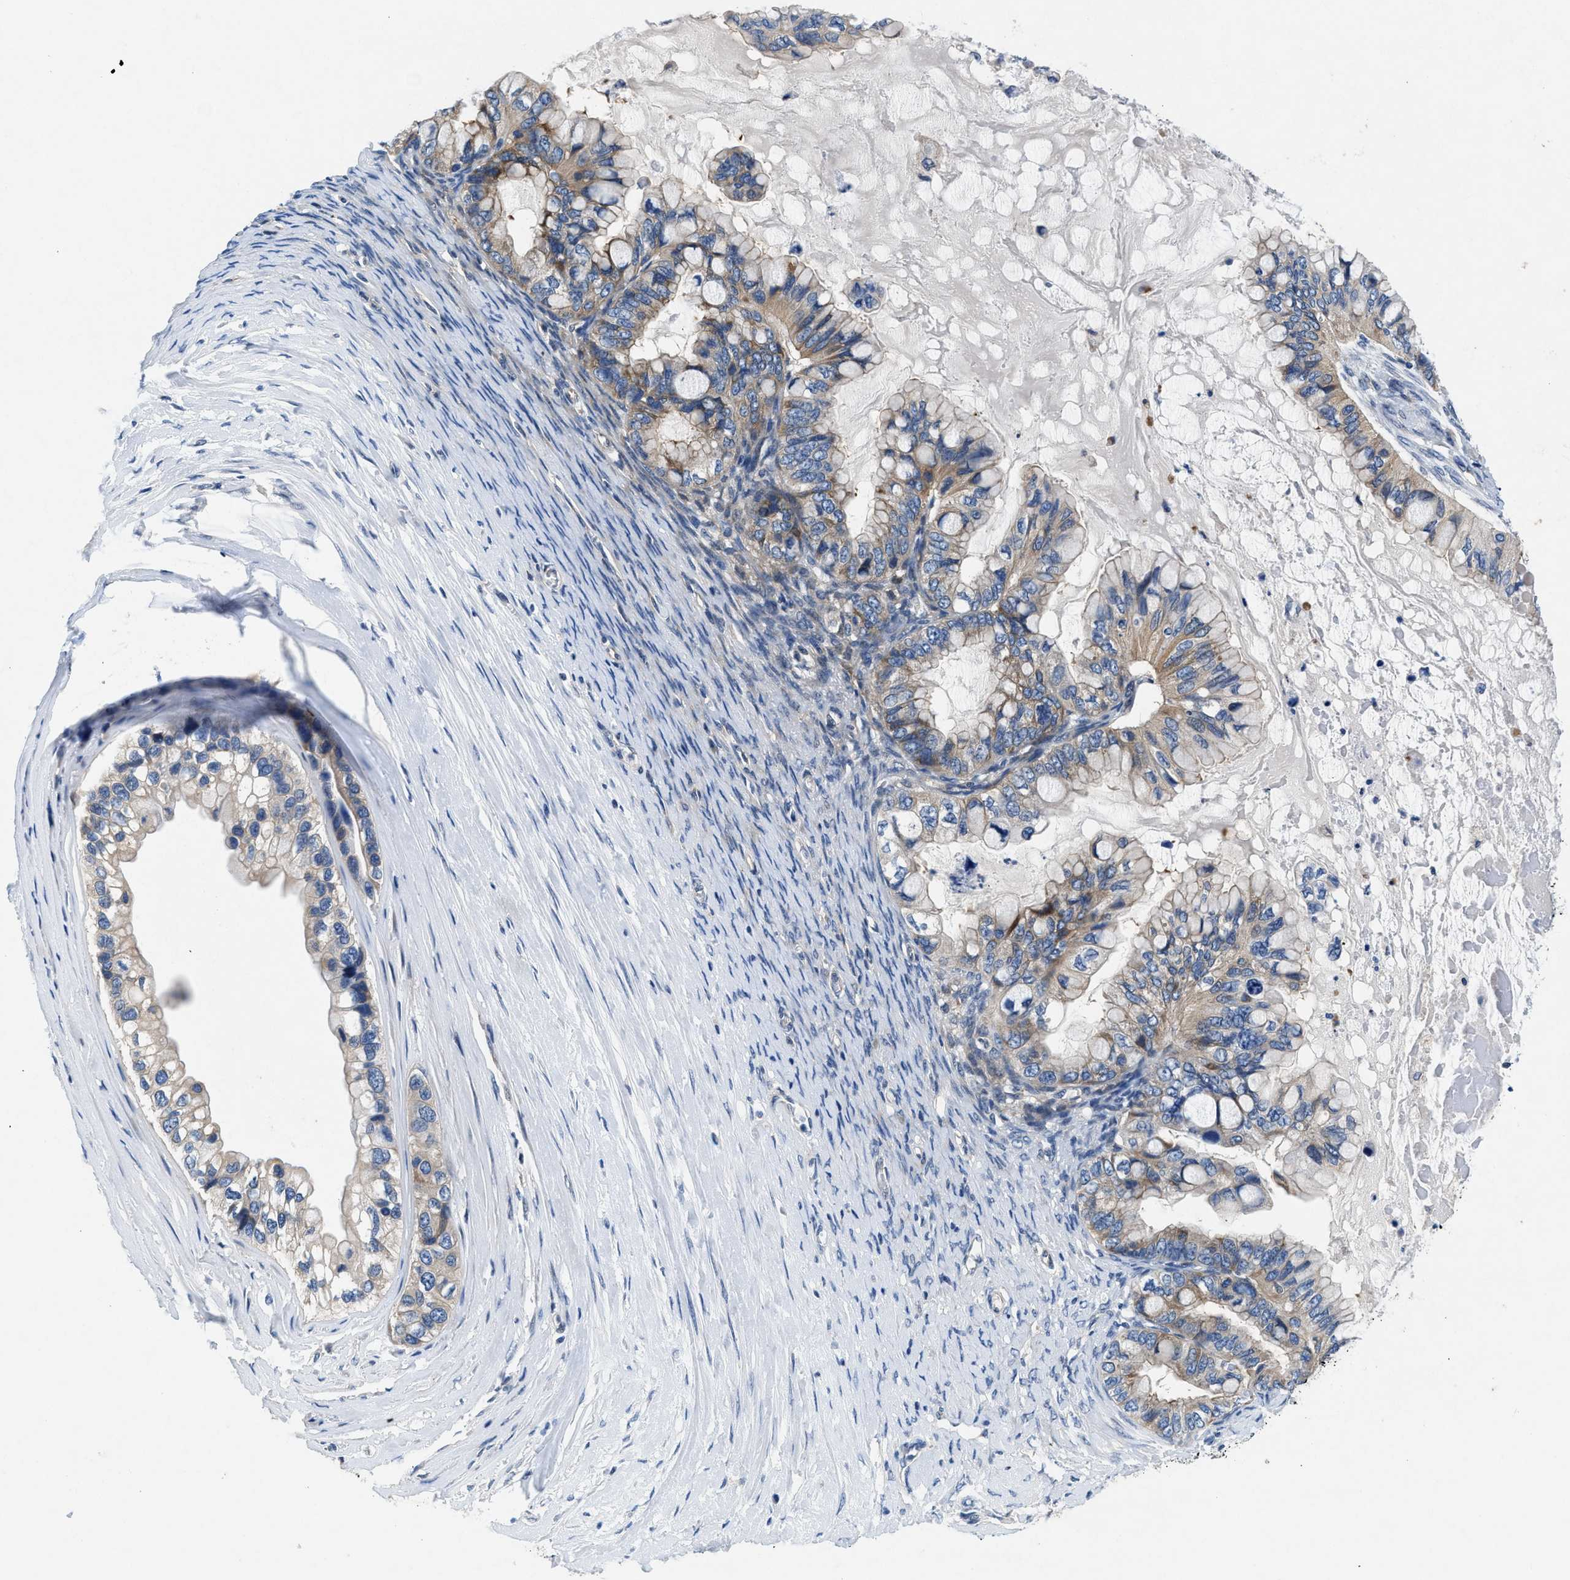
{"staining": {"intensity": "moderate", "quantity": "25%-75%", "location": "cytoplasmic/membranous"}, "tissue": "ovarian cancer", "cell_type": "Tumor cells", "image_type": "cancer", "snomed": [{"axis": "morphology", "description": "Cystadenocarcinoma, mucinous, NOS"}, {"axis": "topography", "description": "Ovary"}], "caption": "Mucinous cystadenocarcinoma (ovarian) tissue shows moderate cytoplasmic/membranous staining in about 25%-75% of tumor cells The staining is performed using DAB (3,3'-diaminobenzidine) brown chromogen to label protein expression. The nuclei are counter-stained blue using hematoxylin.", "gene": "COPS2", "patient": {"sex": "female", "age": 80}}